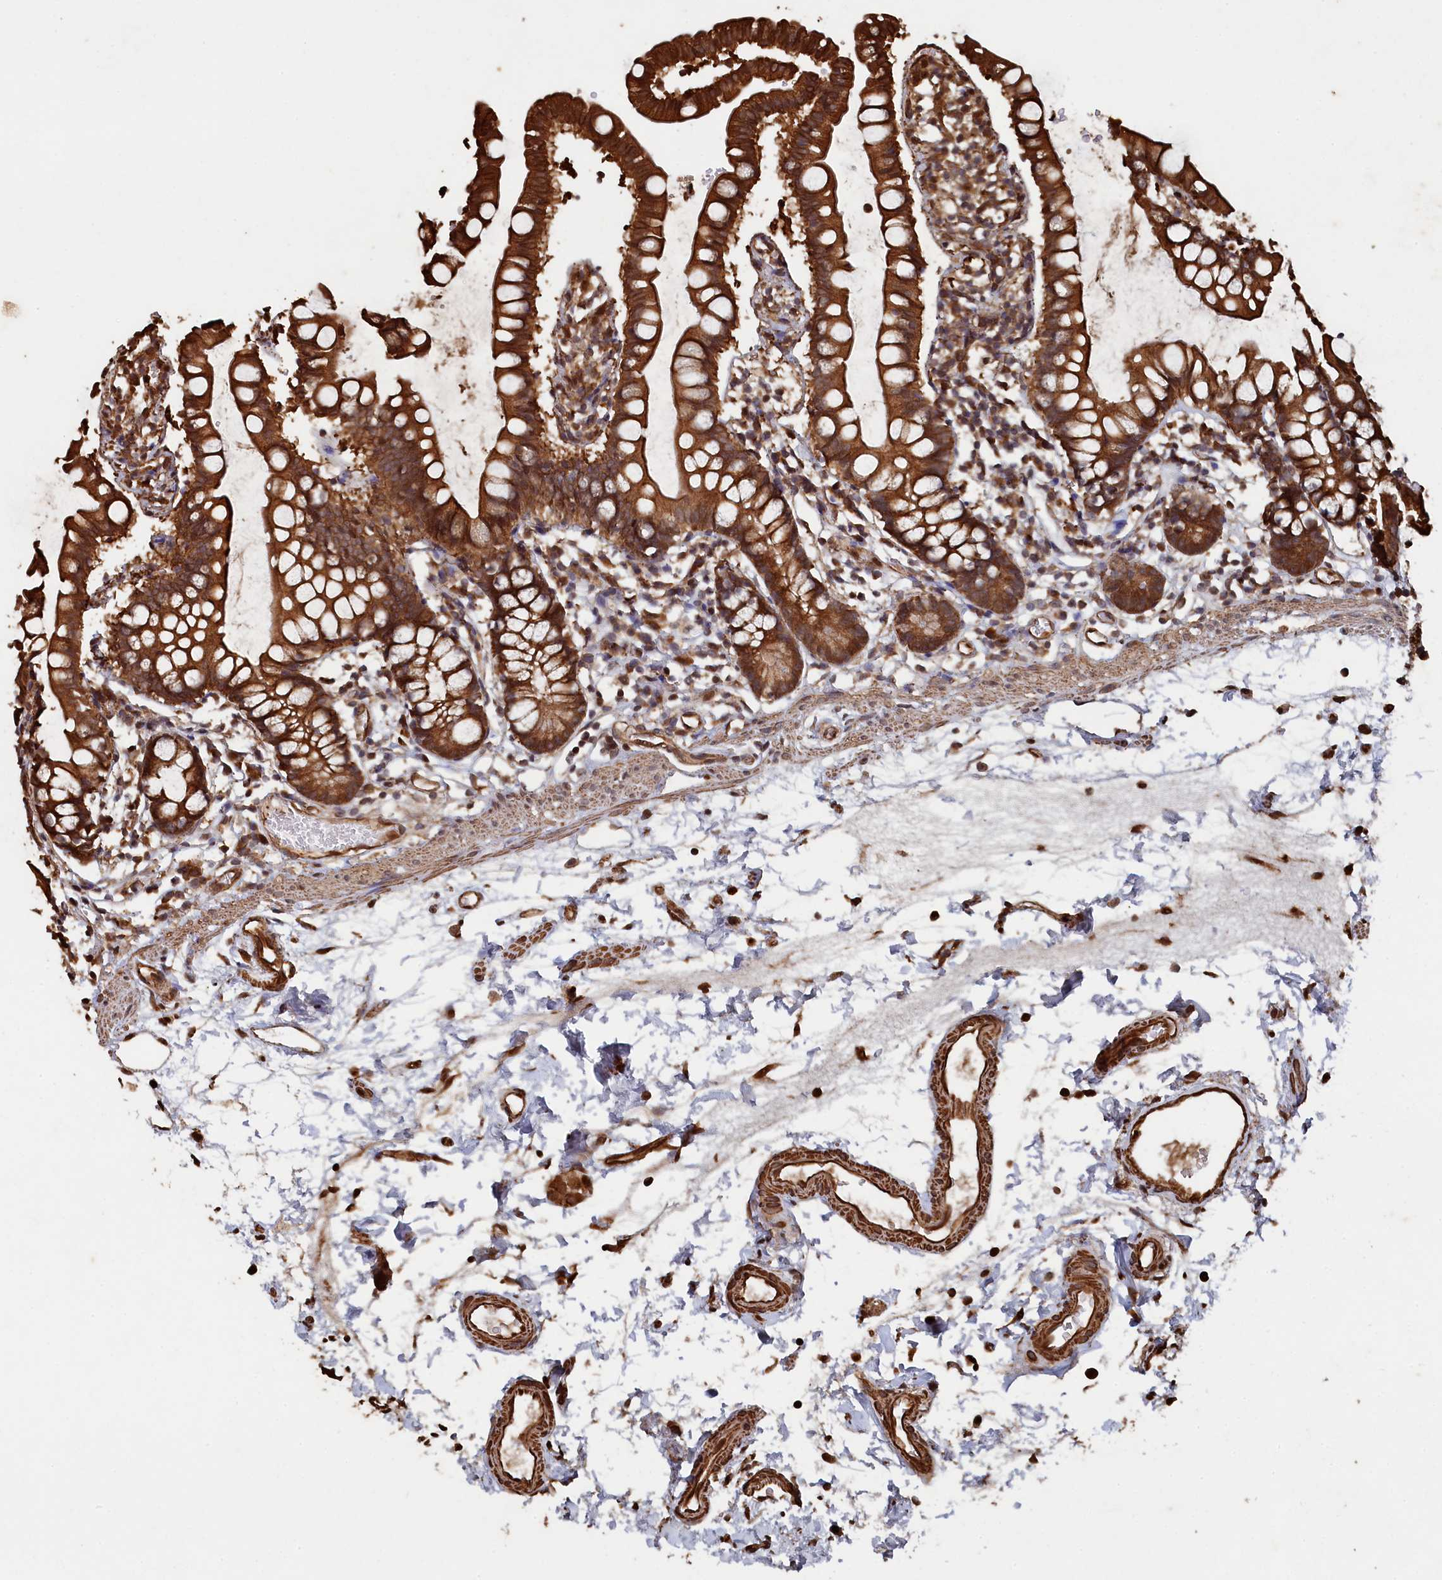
{"staining": {"intensity": "strong", "quantity": ">75%", "location": "cytoplasmic/membranous"}, "tissue": "small intestine", "cell_type": "Glandular cells", "image_type": "normal", "snomed": [{"axis": "morphology", "description": "Normal tissue, NOS"}, {"axis": "topography", "description": "Small intestine"}], "caption": "Immunohistochemistry of unremarkable small intestine demonstrates high levels of strong cytoplasmic/membranous positivity in about >75% of glandular cells. The protein is stained brown, and the nuclei are stained in blue (DAB IHC with brightfield microscopy, high magnification).", "gene": "PIGN", "patient": {"sex": "female", "age": 84}}